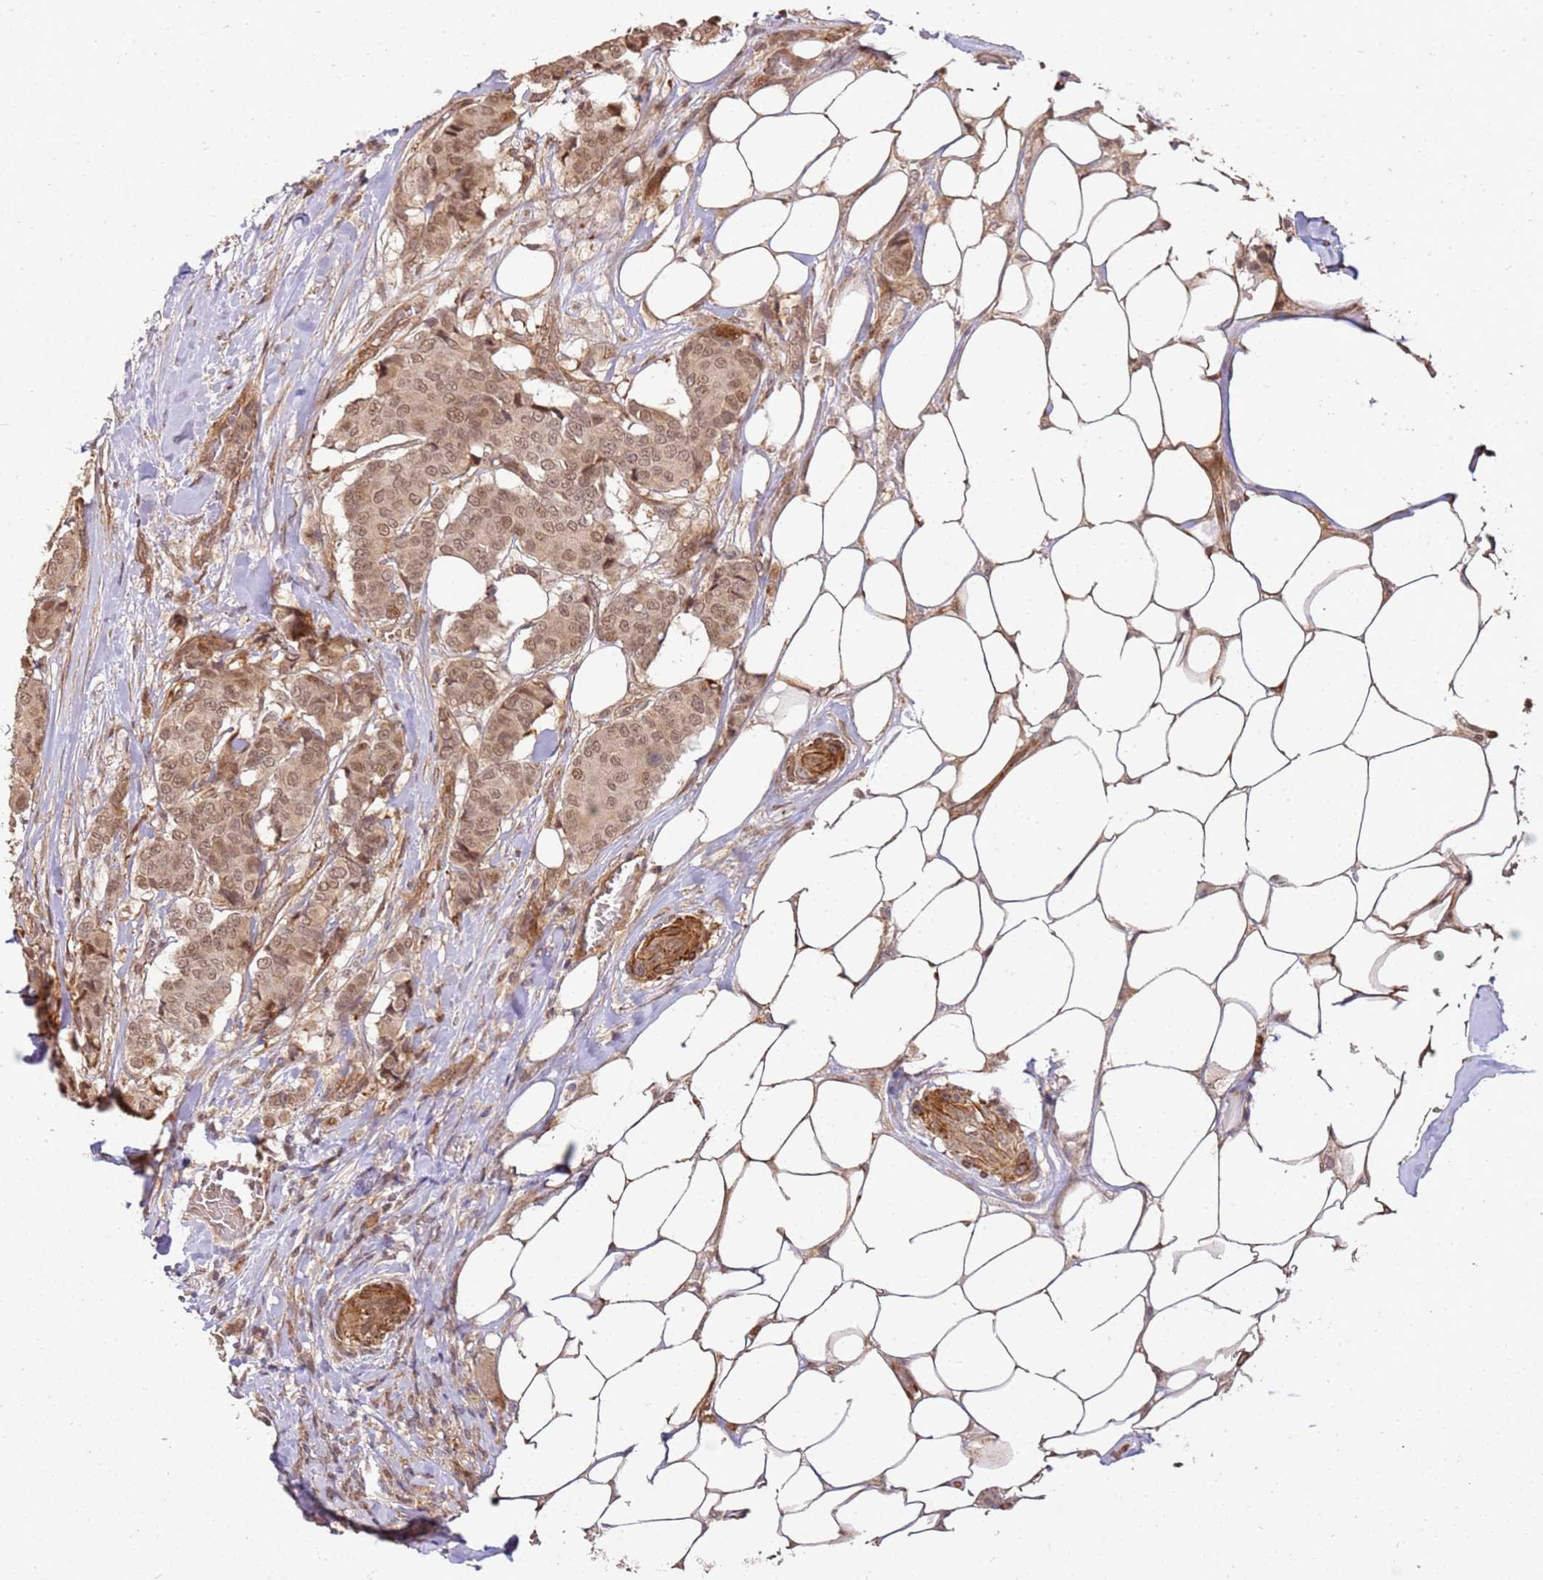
{"staining": {"intensity": "moderate", "quantity": ">75%", "location": "cytoplasmic/membranous,nuclear"}, "tissue": "breast cancer", "cell_type": "Tumor cells", "image_type": "cancer", "snomed": [{"axis": "morphology", "description": "Duct carcinoma"}, {"axis": "topography", "description": "Breast"}], "caption": "Approximately >75% of tumor cells in breast cancer (intraductal carcinoma) exhibit moderate cytoplasmic/membranous and nuclear protein staining as visualized by brown immunohistochemical staining.", "gene": "ST18", "patient": {"sex": "female", "age": 75}}